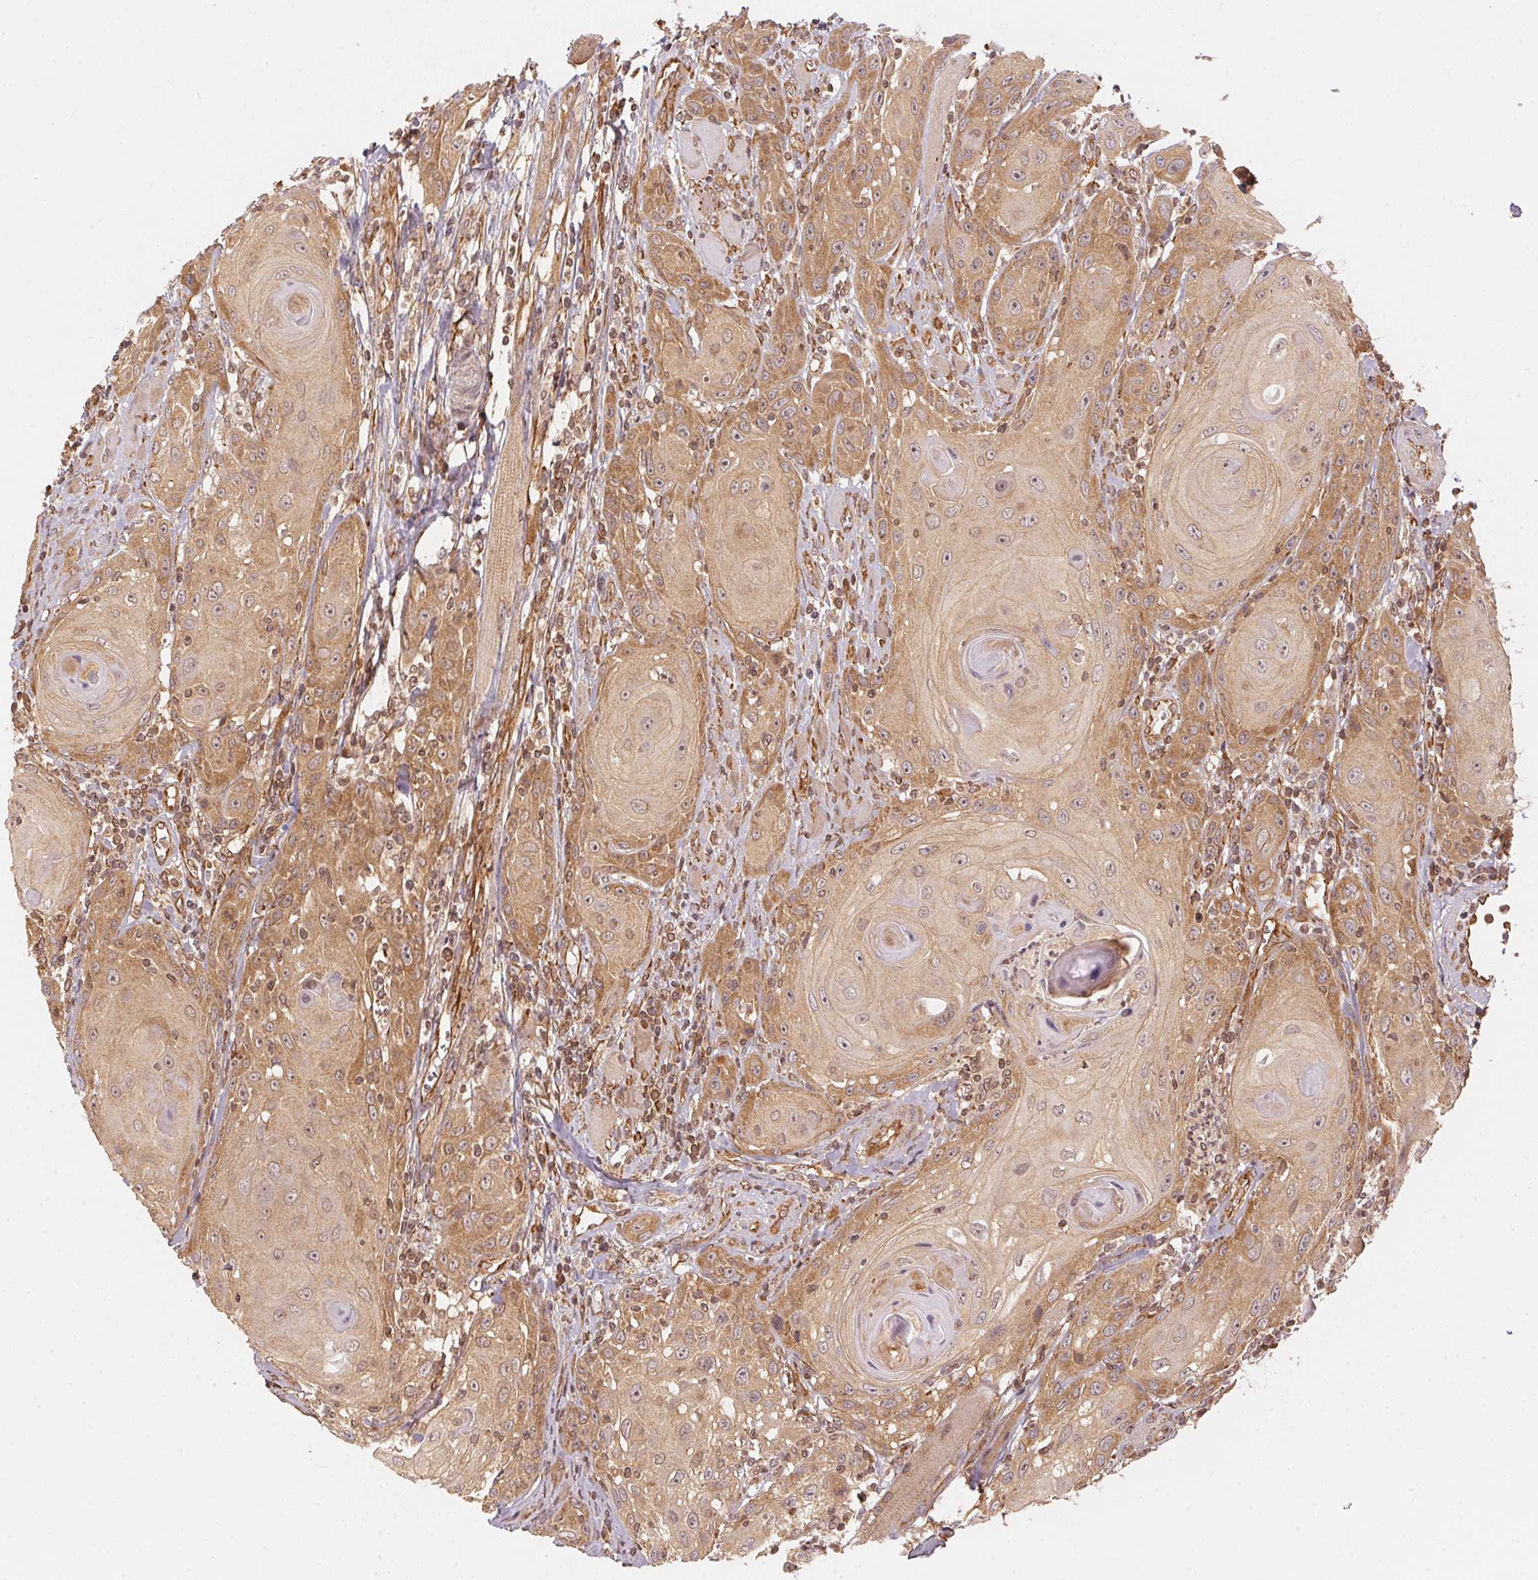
{"staining": {"intensity": "moderate", "quantity": "25%-75%", "location": "cytoplasmic/membranous"}, "tissue": "head and neck cancer", "cell_type": "Tumor cells", "image_type": "cancer", "snomed": [{"axis": "morphology", "description": "Squamous cell carcinoma, NOS"}, {"axis": "topography", "description": "Head-Neck"}], "caption": "Human head and neck cancer stained for a protein (brown) displays moderate cytoplasmic/membranous positive expression in approximately 25%-75% of tumor cells.", "gene": "STRN4", "patient": {"sex": "female", "age": 80}}